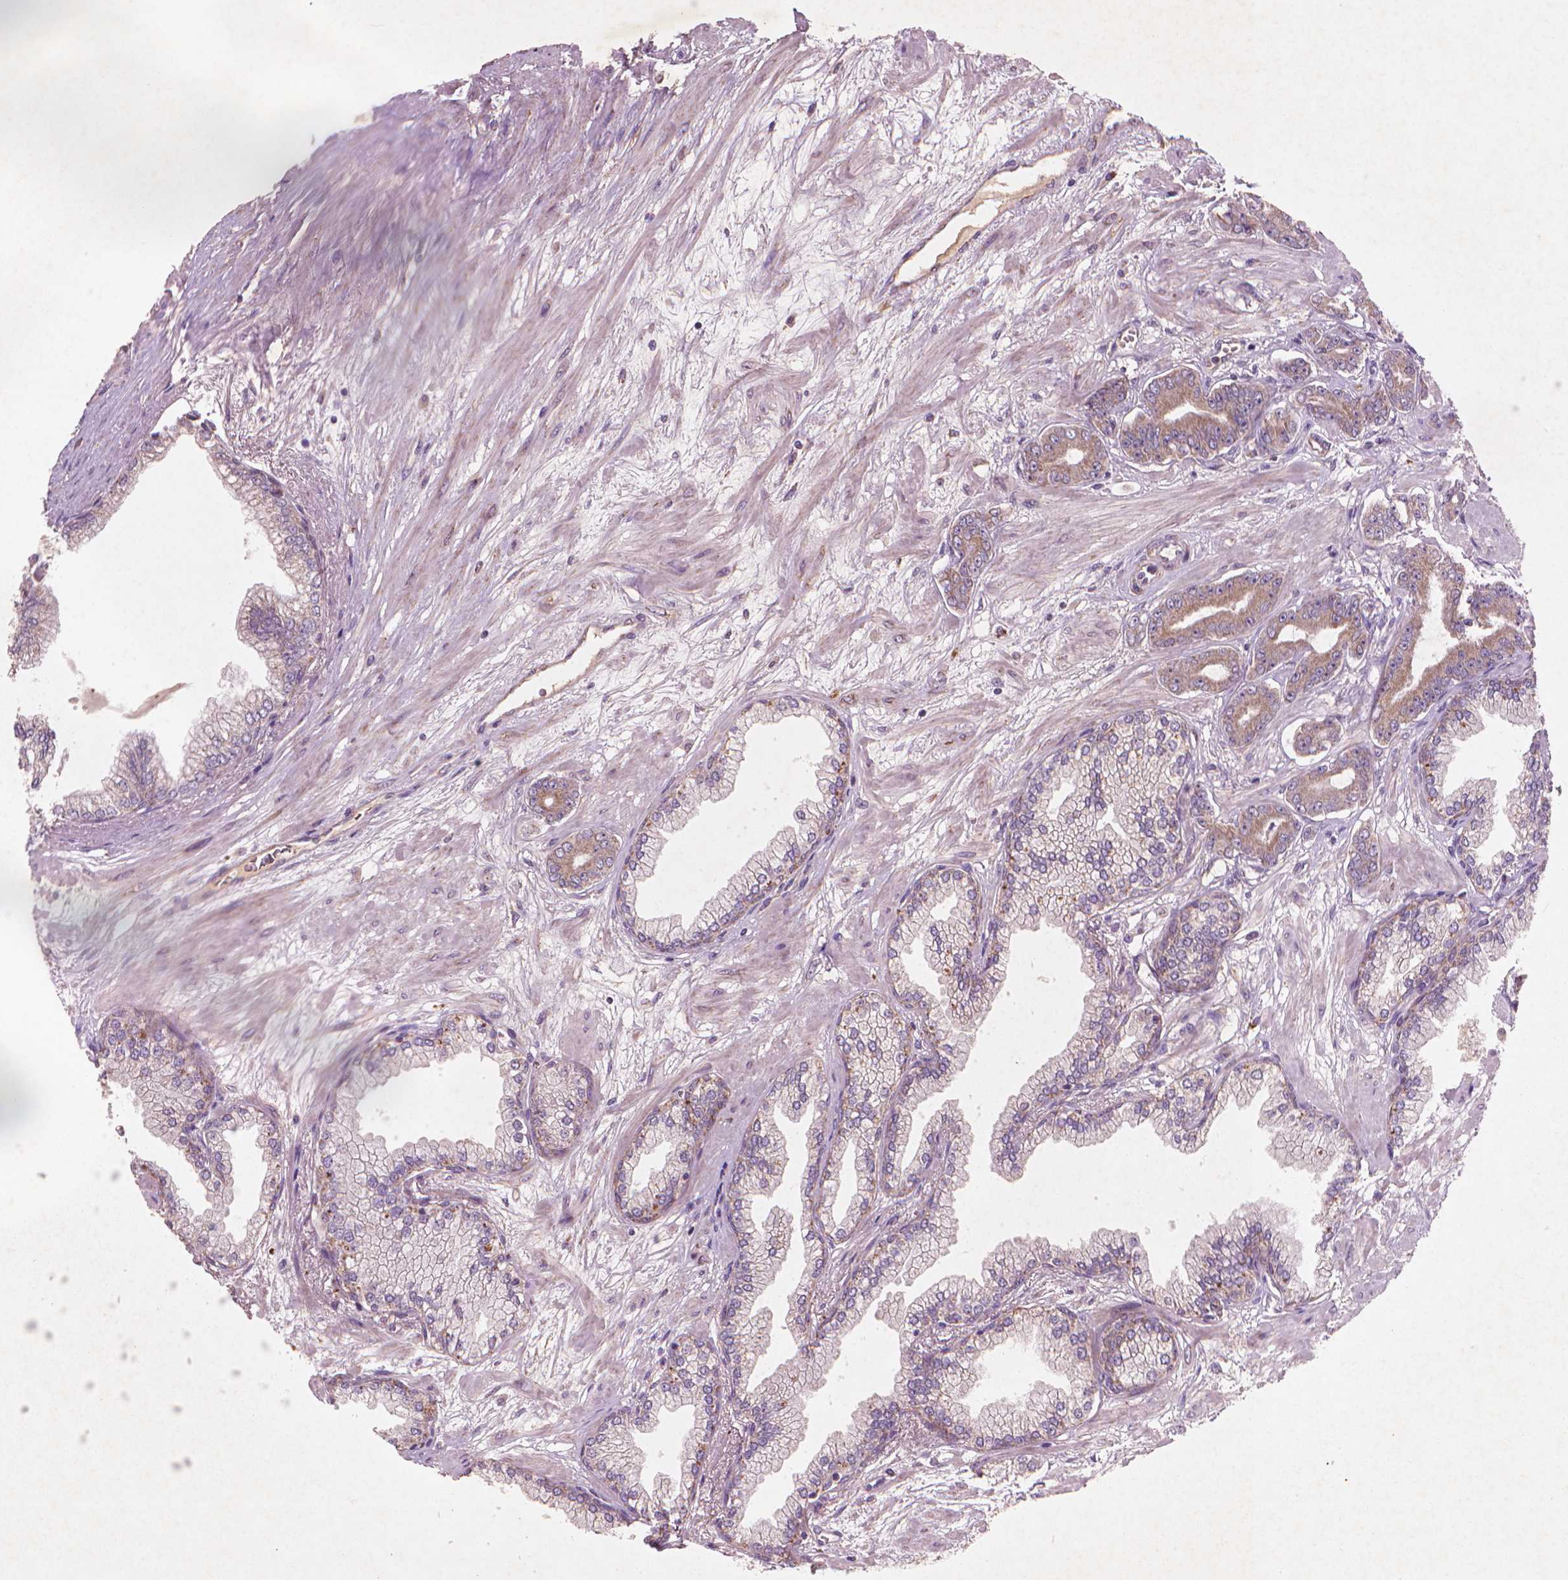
{"staining": {"intensity": "weak", "quantity": "25%-75%", "location": "cytoplasmic/membranous"}, "tissue": "prostate cancer", "cell_type": "Tumor cells", "image_type": "cancer", "snomed": [{"axis": "morphology", "description": "Adenocarcinoma, Low grade"}, {"axis": "topography", "description": "Prostate"}], "caption": "Immunohistochemistry (IHC) (DAB) staining of human prostate cancer (adenocarcinoma (low-grade)) shows weak cytoplasmic/membranous protein expression in approximately 25%-75% of tumor cells. The protein is stained brown, and the nuclei are stained in blue (DAB (3,3'-diaminobenzidine) IHC with brightfield microscopy, high magnification).", "gene": "NLRX1", "patient": {"sex": "male", "age": 64}}